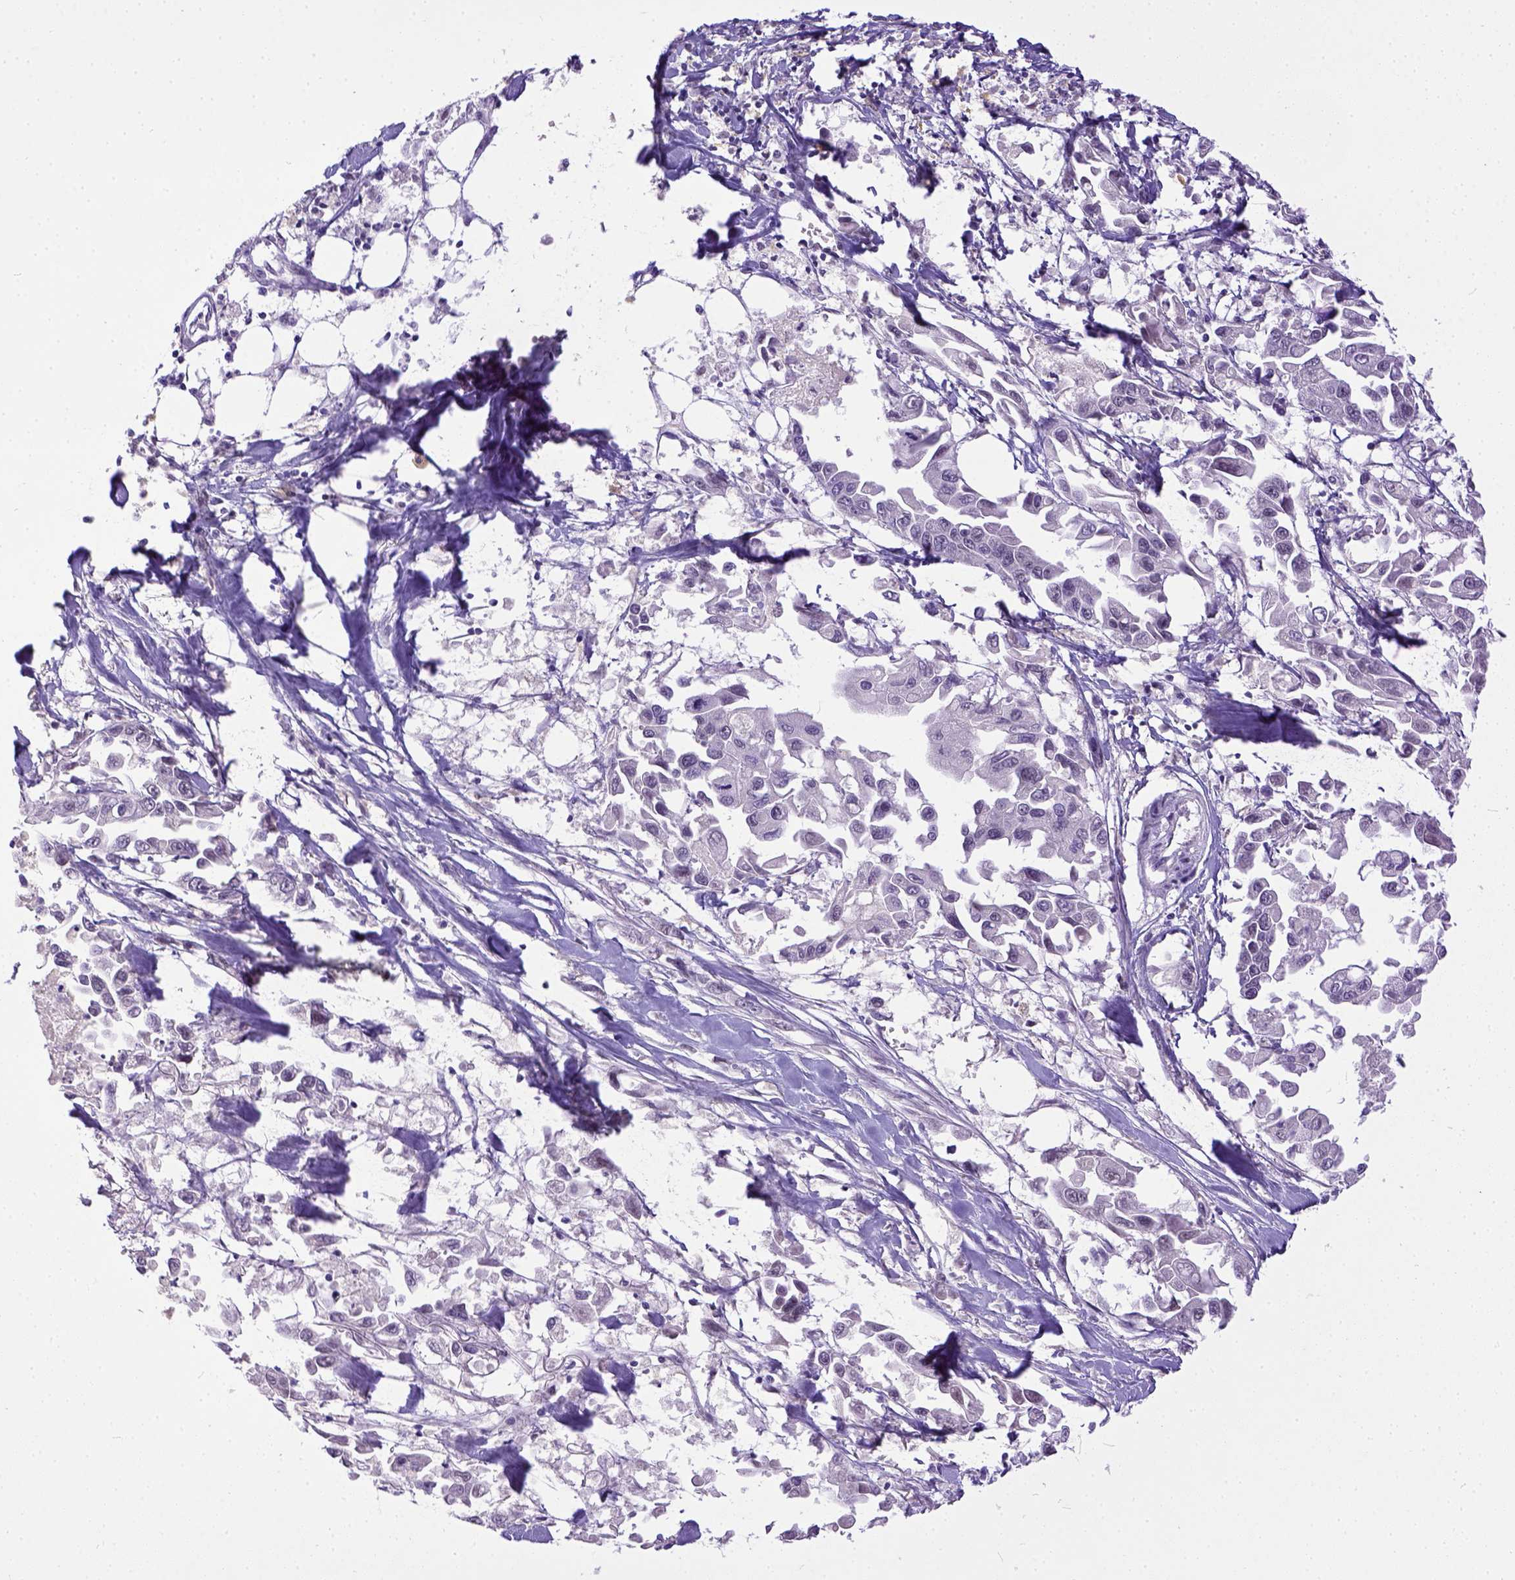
{"staining": {"intensity": "negative", "quantity": "none", "location": "none"}, "tissue": "pancreatic cancer", "cell_type": "Tumor cells", "image_type": "cancer", "snomed": [{"axis": "morphology", "description": "Adenocarcinoma, NOS"}, {"axis": "topography", "description": "Pancreas"}], "caption": "Tumor cells show no significant protein positivity in pancreatic adenocarcinoma. Brightfield microscopy of IHC stained with DAB (brown) and hematoxylin (blue), captured at high magnification.", "gene": "ERCC1", "patient": {"sex": "female", "age": 83}}